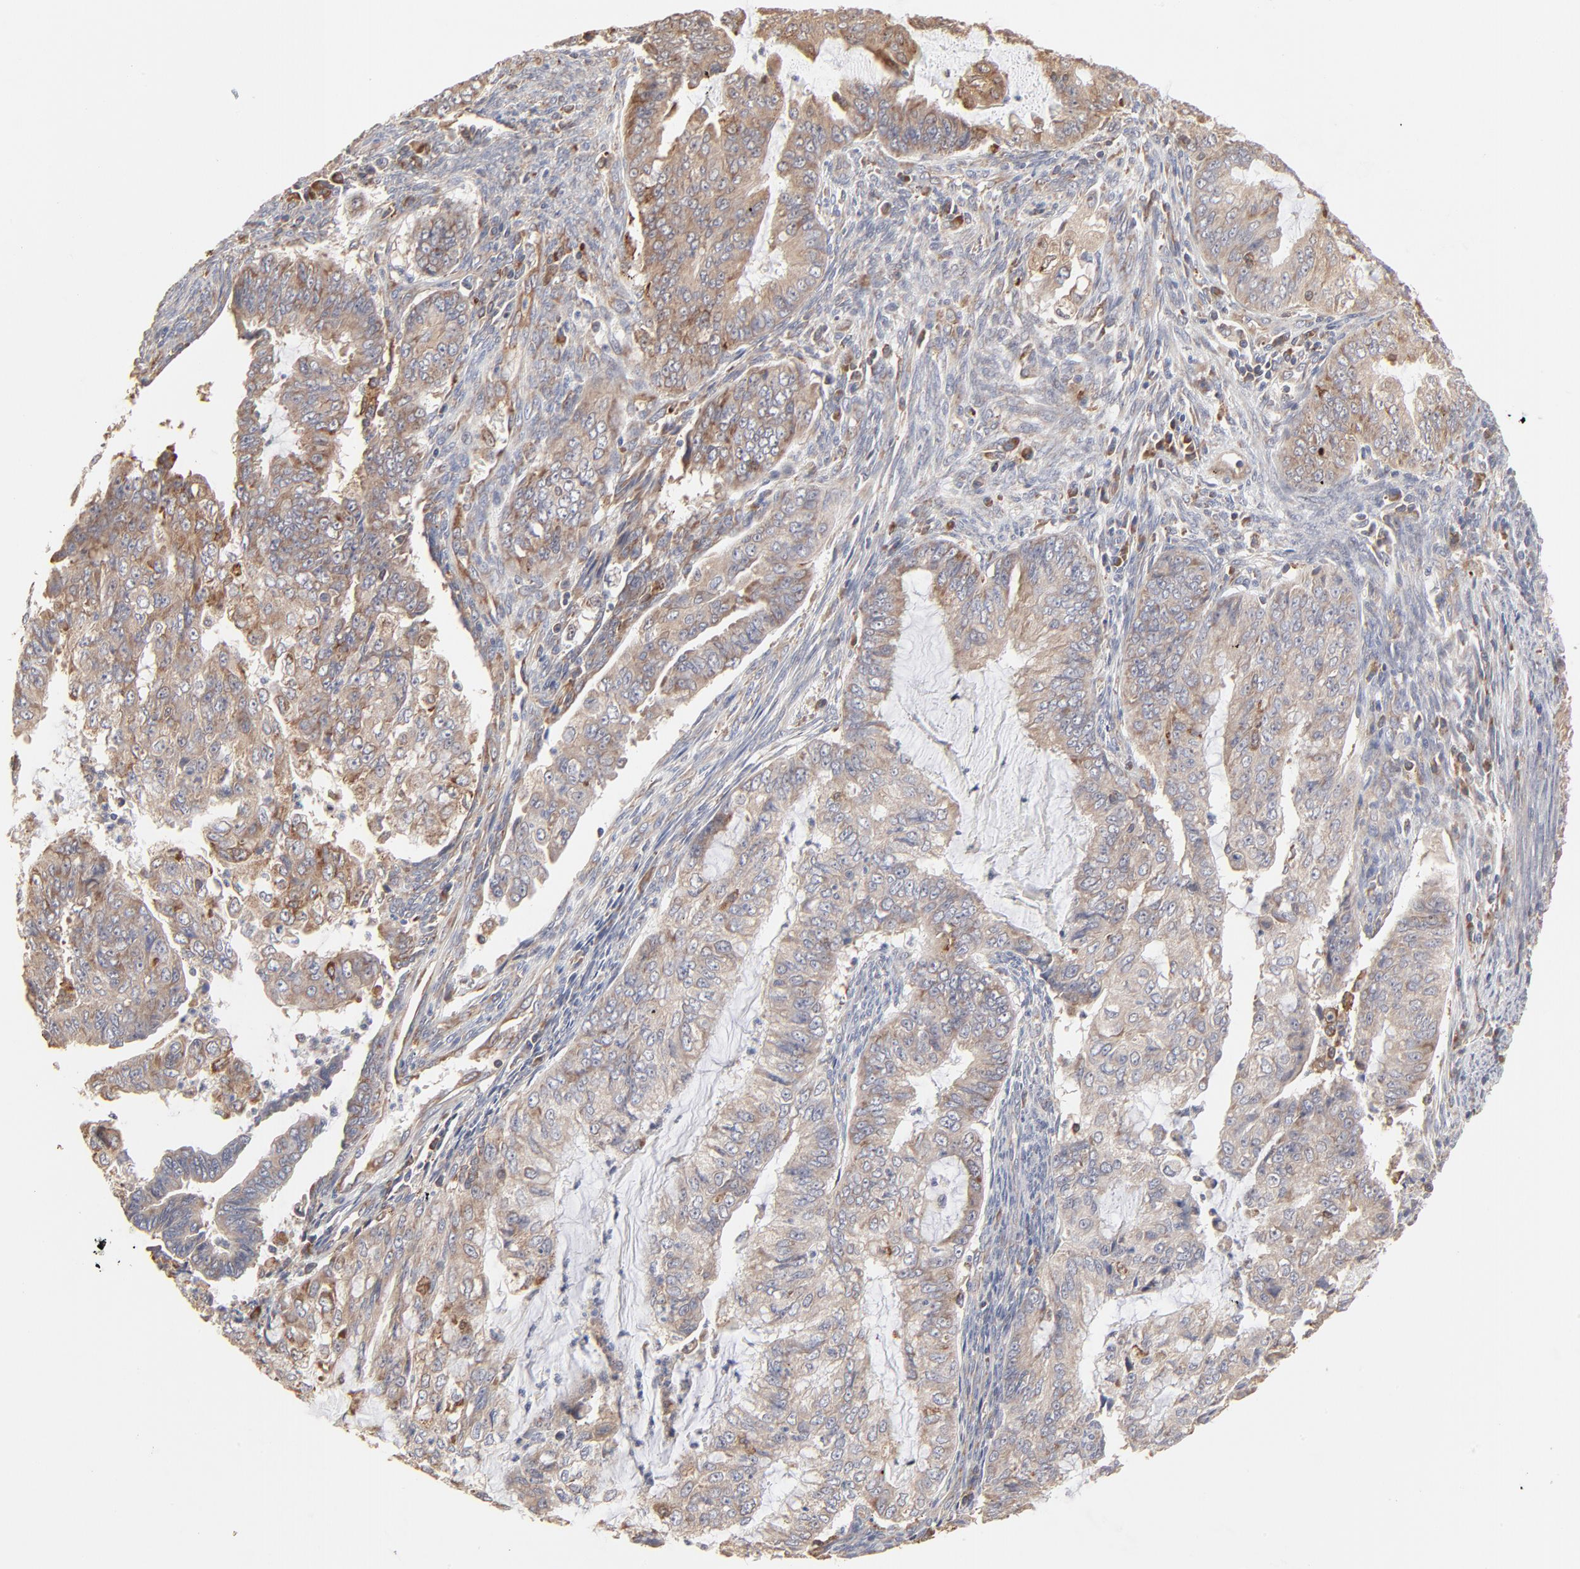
{"staining": {"intensity": "moderate", "quantity": ">75%", "location": "cytoplasmic/membranous"}, "tissue": "endometrial cancer", "cell_type": "Tumor cells", "image_type": "cancer", "snomed": [{"axis": "morphology", "description": "Adenocarcinoma, NOS"}, {"axis": "topography", "description": "Endometrium"}], "caption": "Adenocarcinoma (endometrial) stained for a protein shows moderate cytoplasmic/membranous positivity in tumor cells.", "gene": "RNF213", "patient": {"sex": "female", "age": 75}}